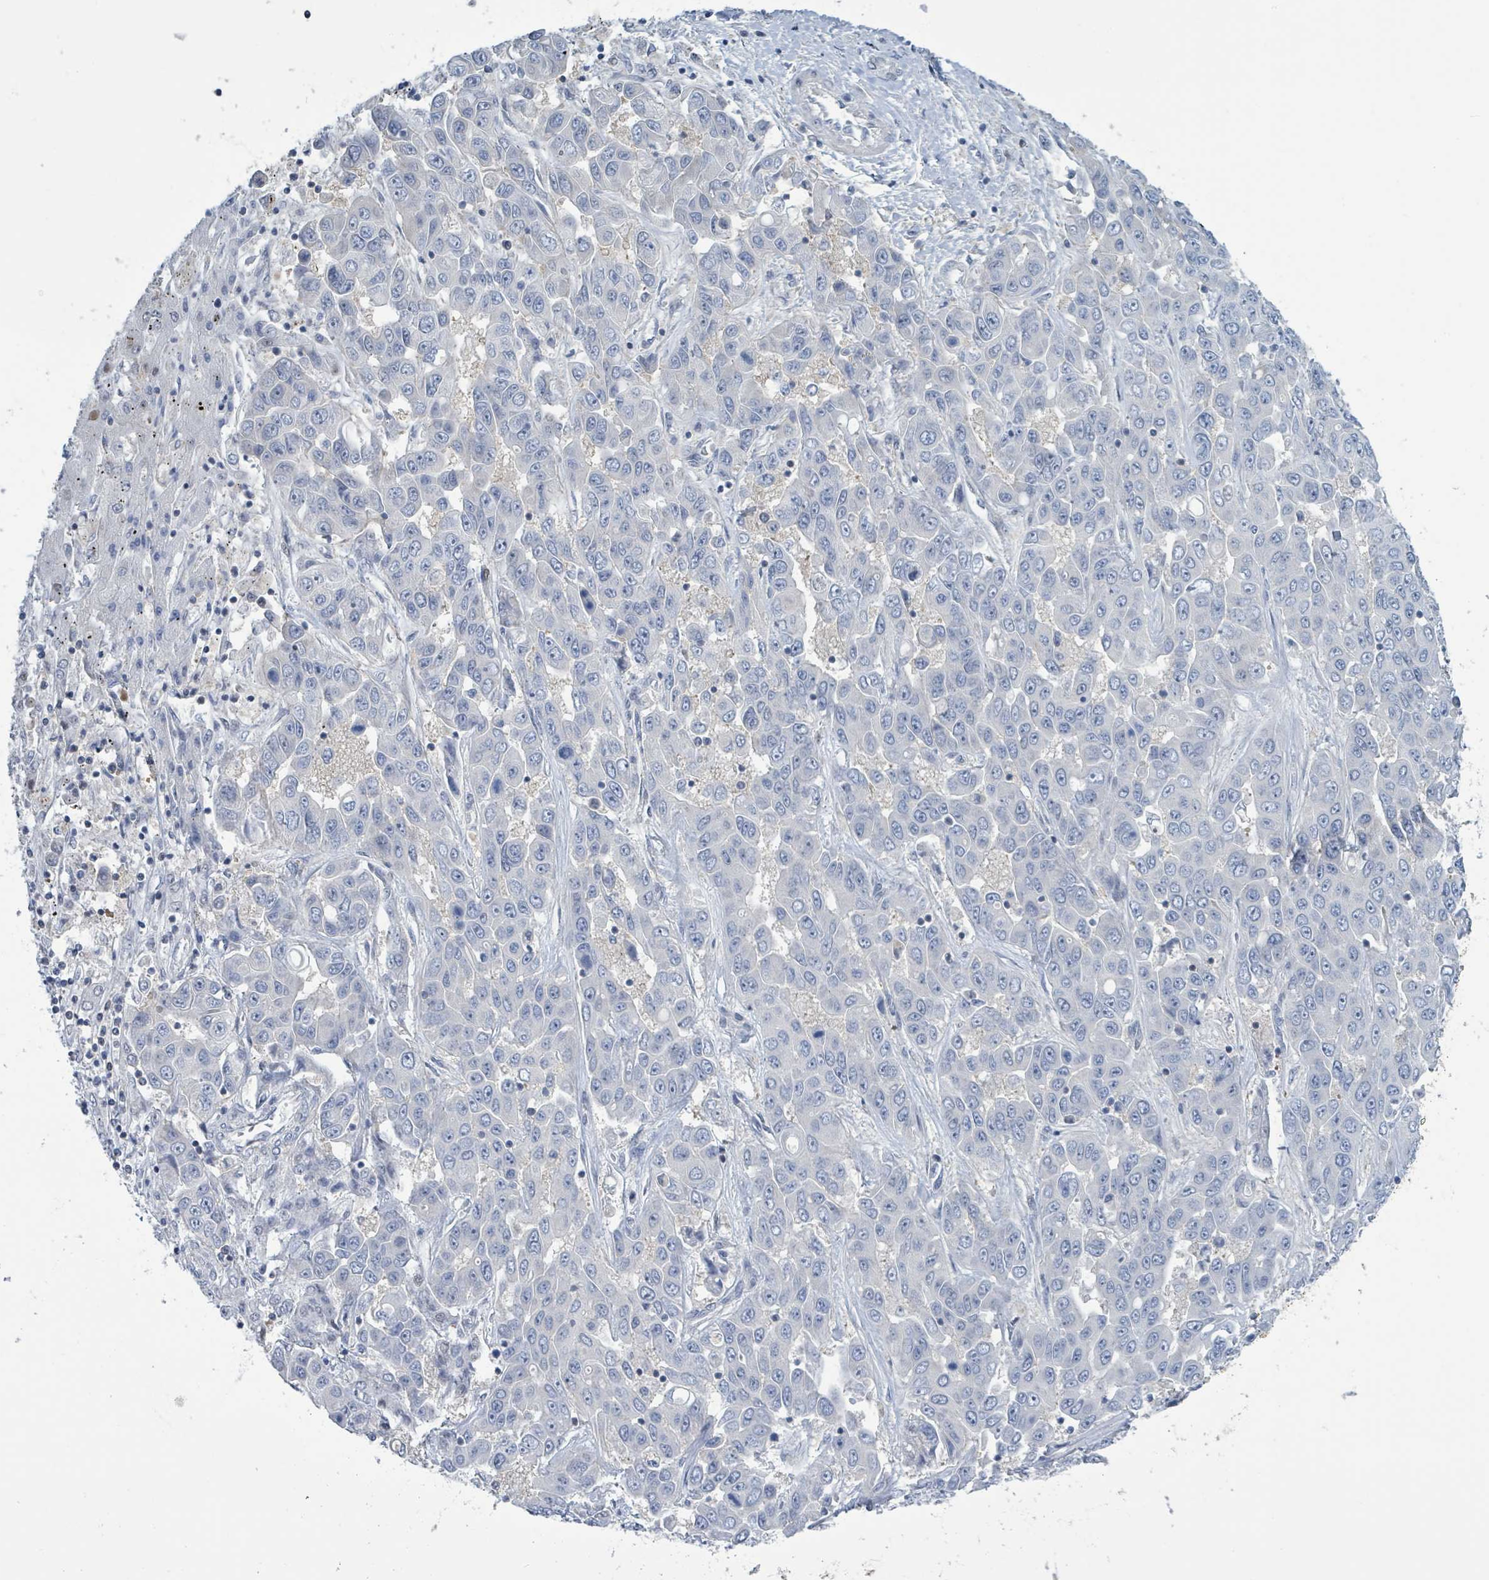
{"staining": {"intensity": "negative", "quantity": "none", "location": "none"}, "tissue": "liver cancer", "cell_type": "Tumor cells", "image_type": "cancer", "snomed": [{"axis": "morphology", "description": "Cholangiocarcinoma"}, {"axis": "topography", "description": "Liver"}], "caption": "Cholangiocarcinoma (liver) was stained to show a protein in brown. There is no significant staining in tumor cells.", "gene": "DGKZ", "patient": {"sex": "female", "age": 52}}